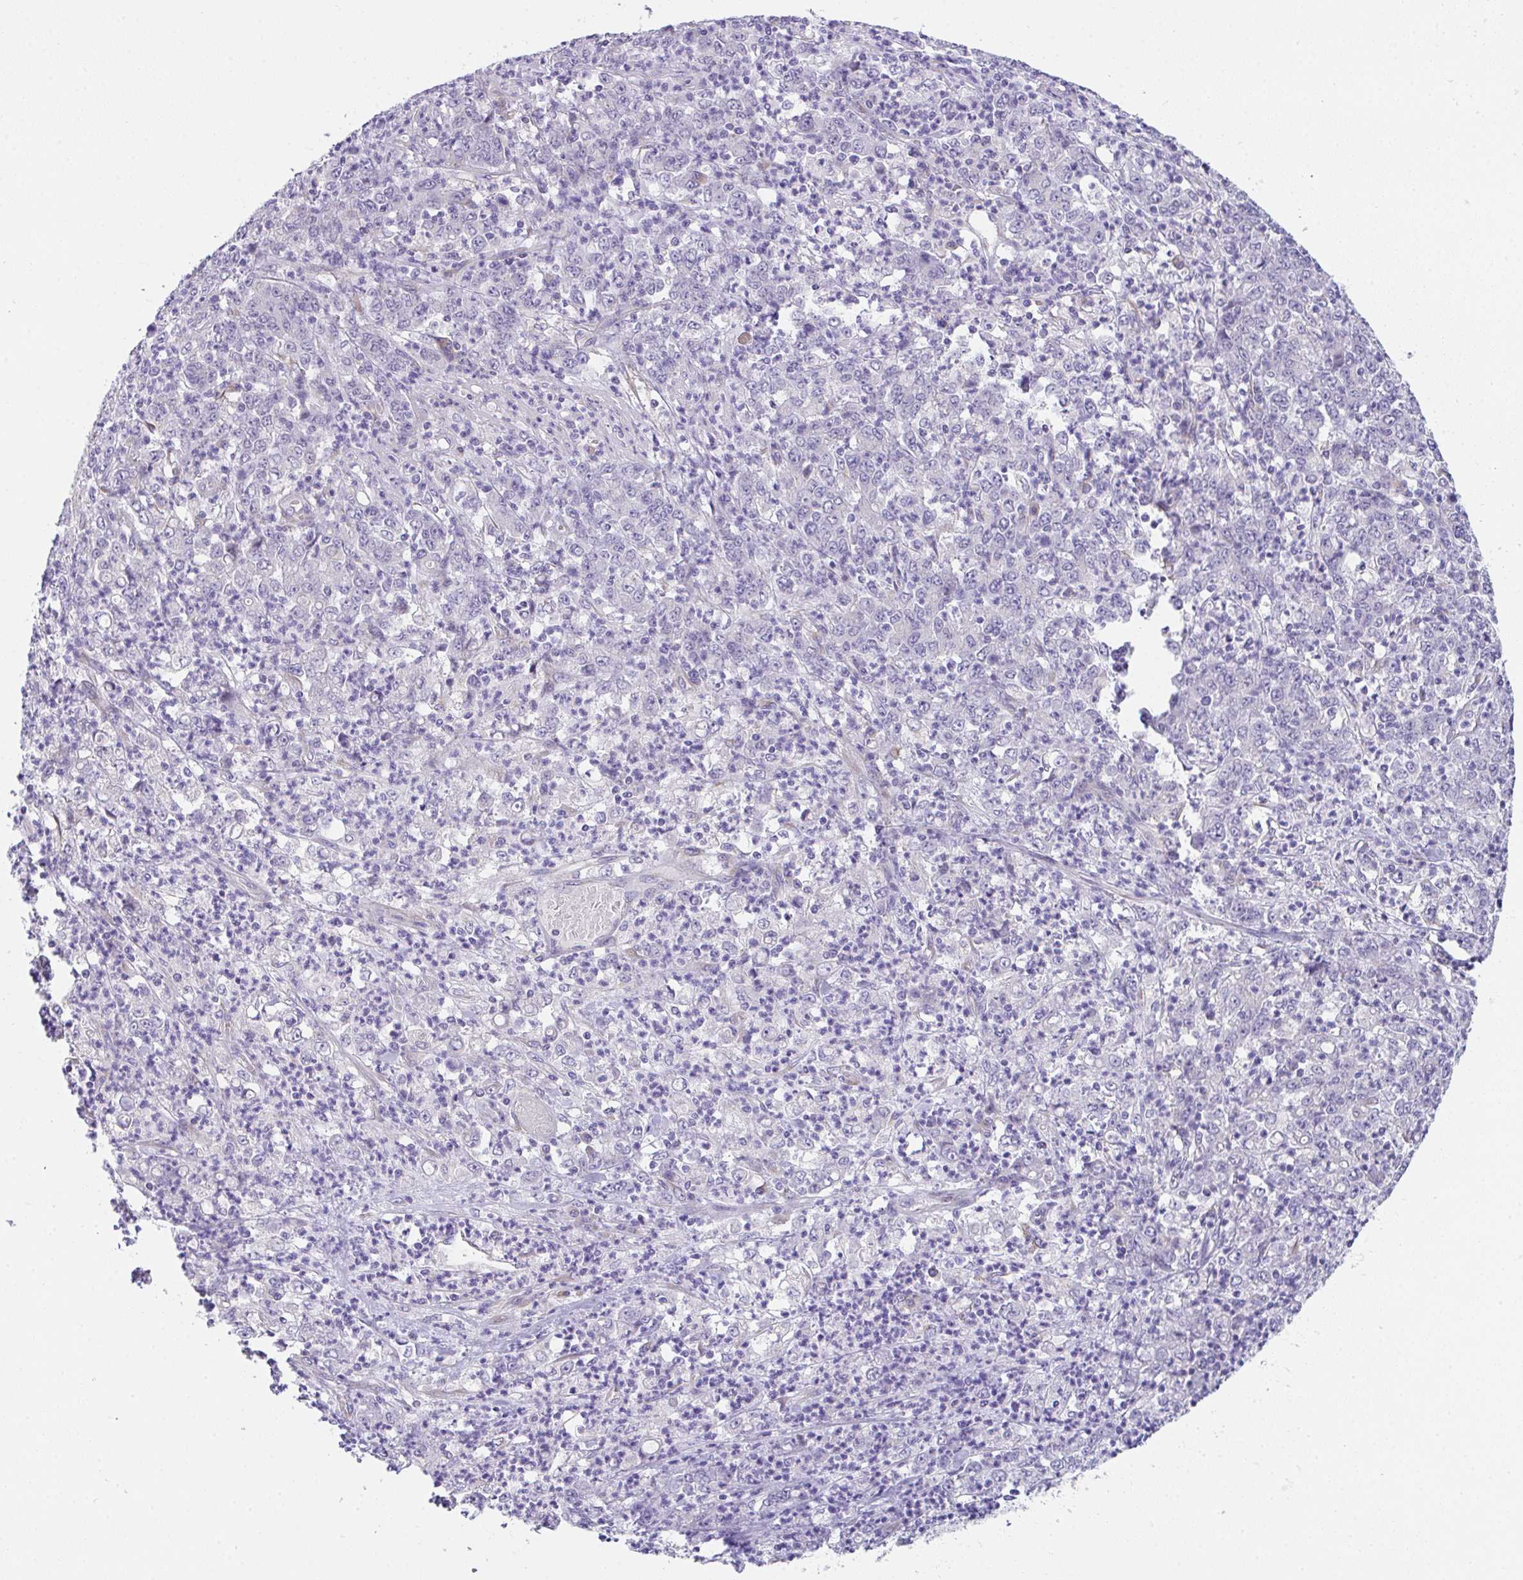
{"staining": {"intensity": "negative", "quantity": "none", "location": "none"}, "tissue": "stomach cancer", "cell_type": "Tumor cells", "image_type": "cancer", "snomed": [{"axis": "morphology", "description": "Adenocarcinoma, NOS"}, {"axis": "topography", "description": "Stomach, lower"}], "caption": "Immunohistochemistry (IHC) image of neoplastic tissue: human adenocarcinoma (stomach) stained with DAB demonstrates no significant protein expression in tumor cells.", "gene": "MIA3", "patient": {"sex": "female", "age": 71}}